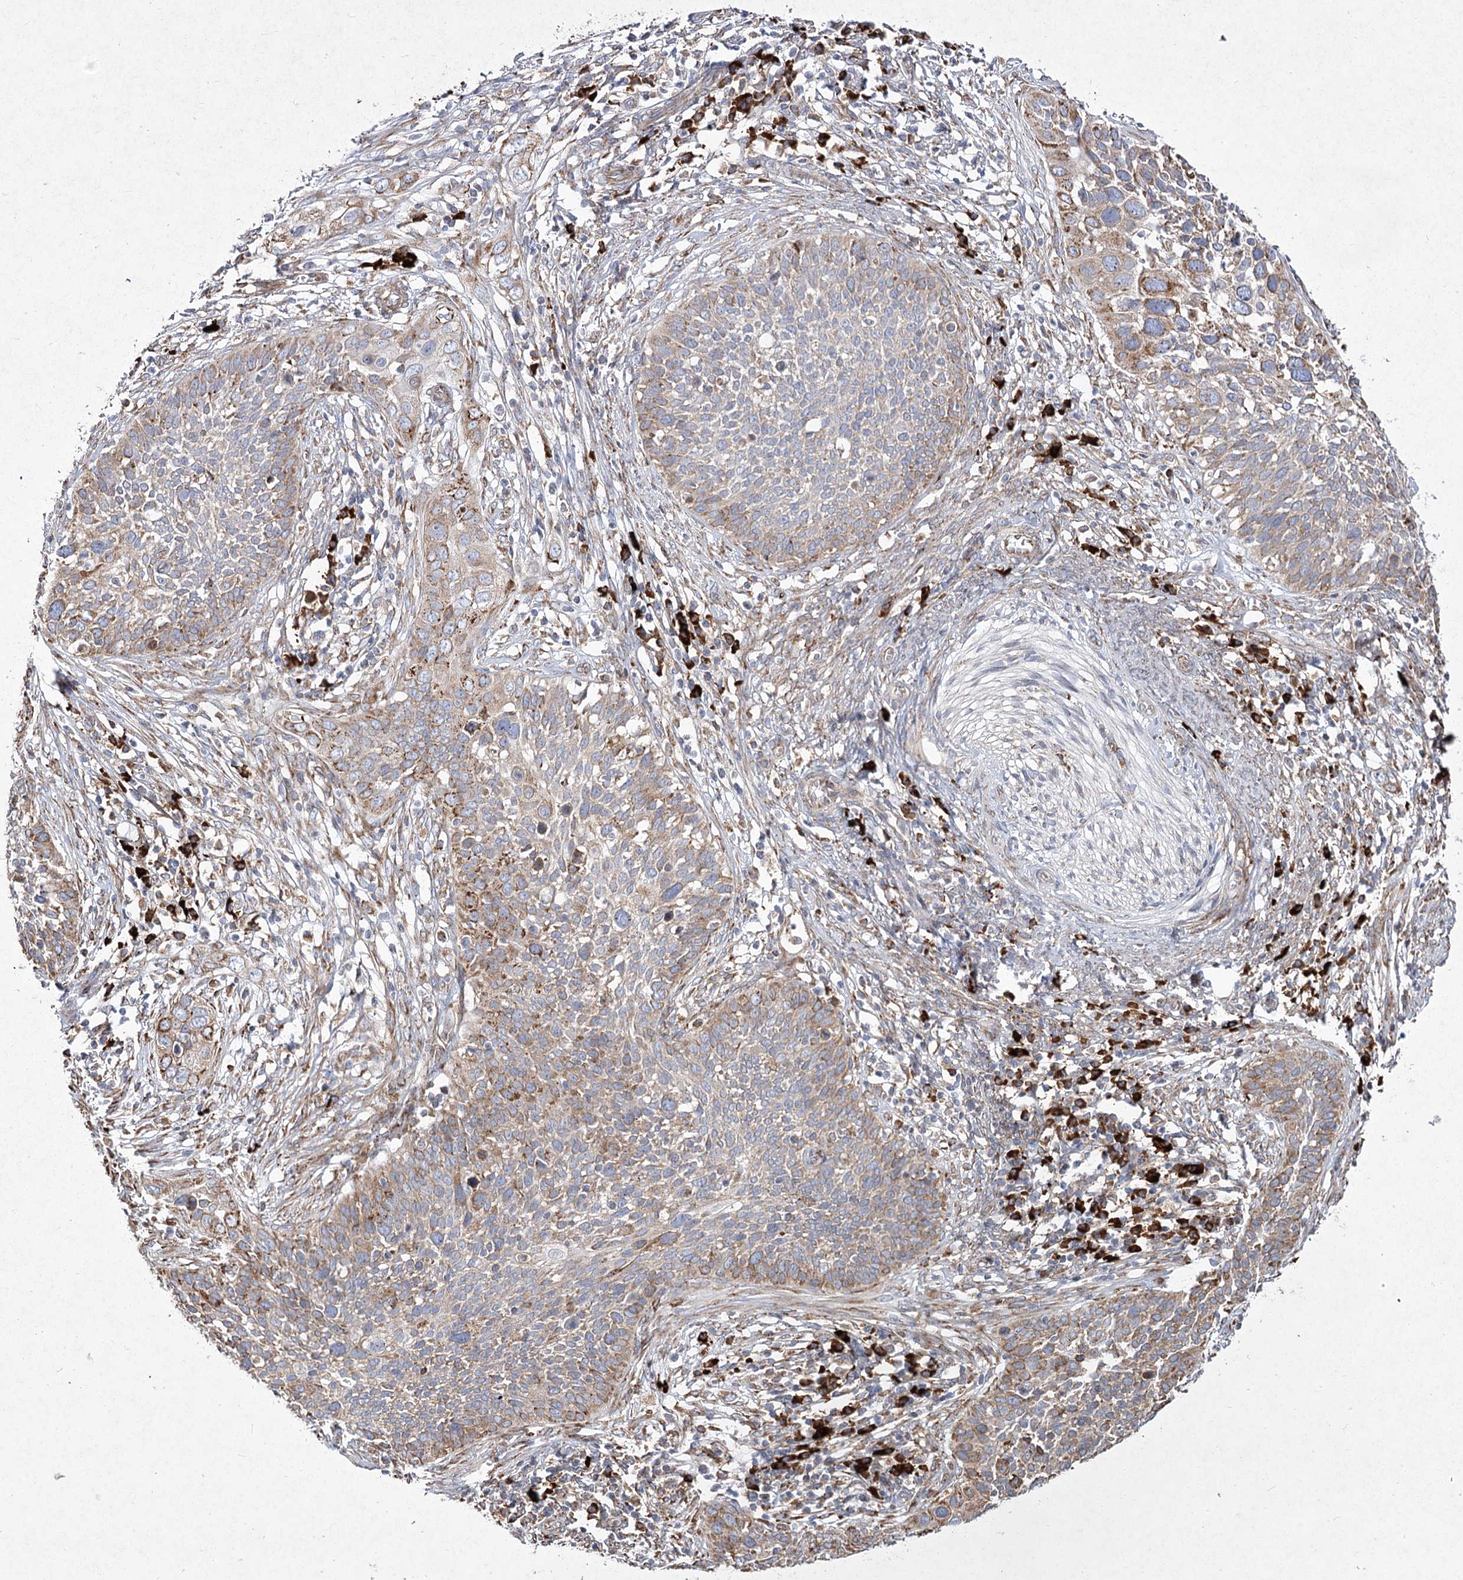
{"staining": {"intensity": "weak", "quantity": "25%-75%", "location": "cytoplasmic/membranous"}, "tissue": "cervical cancer", "cell_type": "Tumor cells", "image_type": "cancer", "snomed": [{"axis": "morphology", "description": "Squamous cell carcinoma, NOS"}, {"axis": "topography", "description": "Cervix"}], "caption": "The immunohistochemical stain highlights weak cytoplasmic/membranous staining in tumor cells of cervical cancer (squamous cell carcinoma) tissue.", "gene": "NHLRC2", "patient": {"sex": "female", "age": 34}}